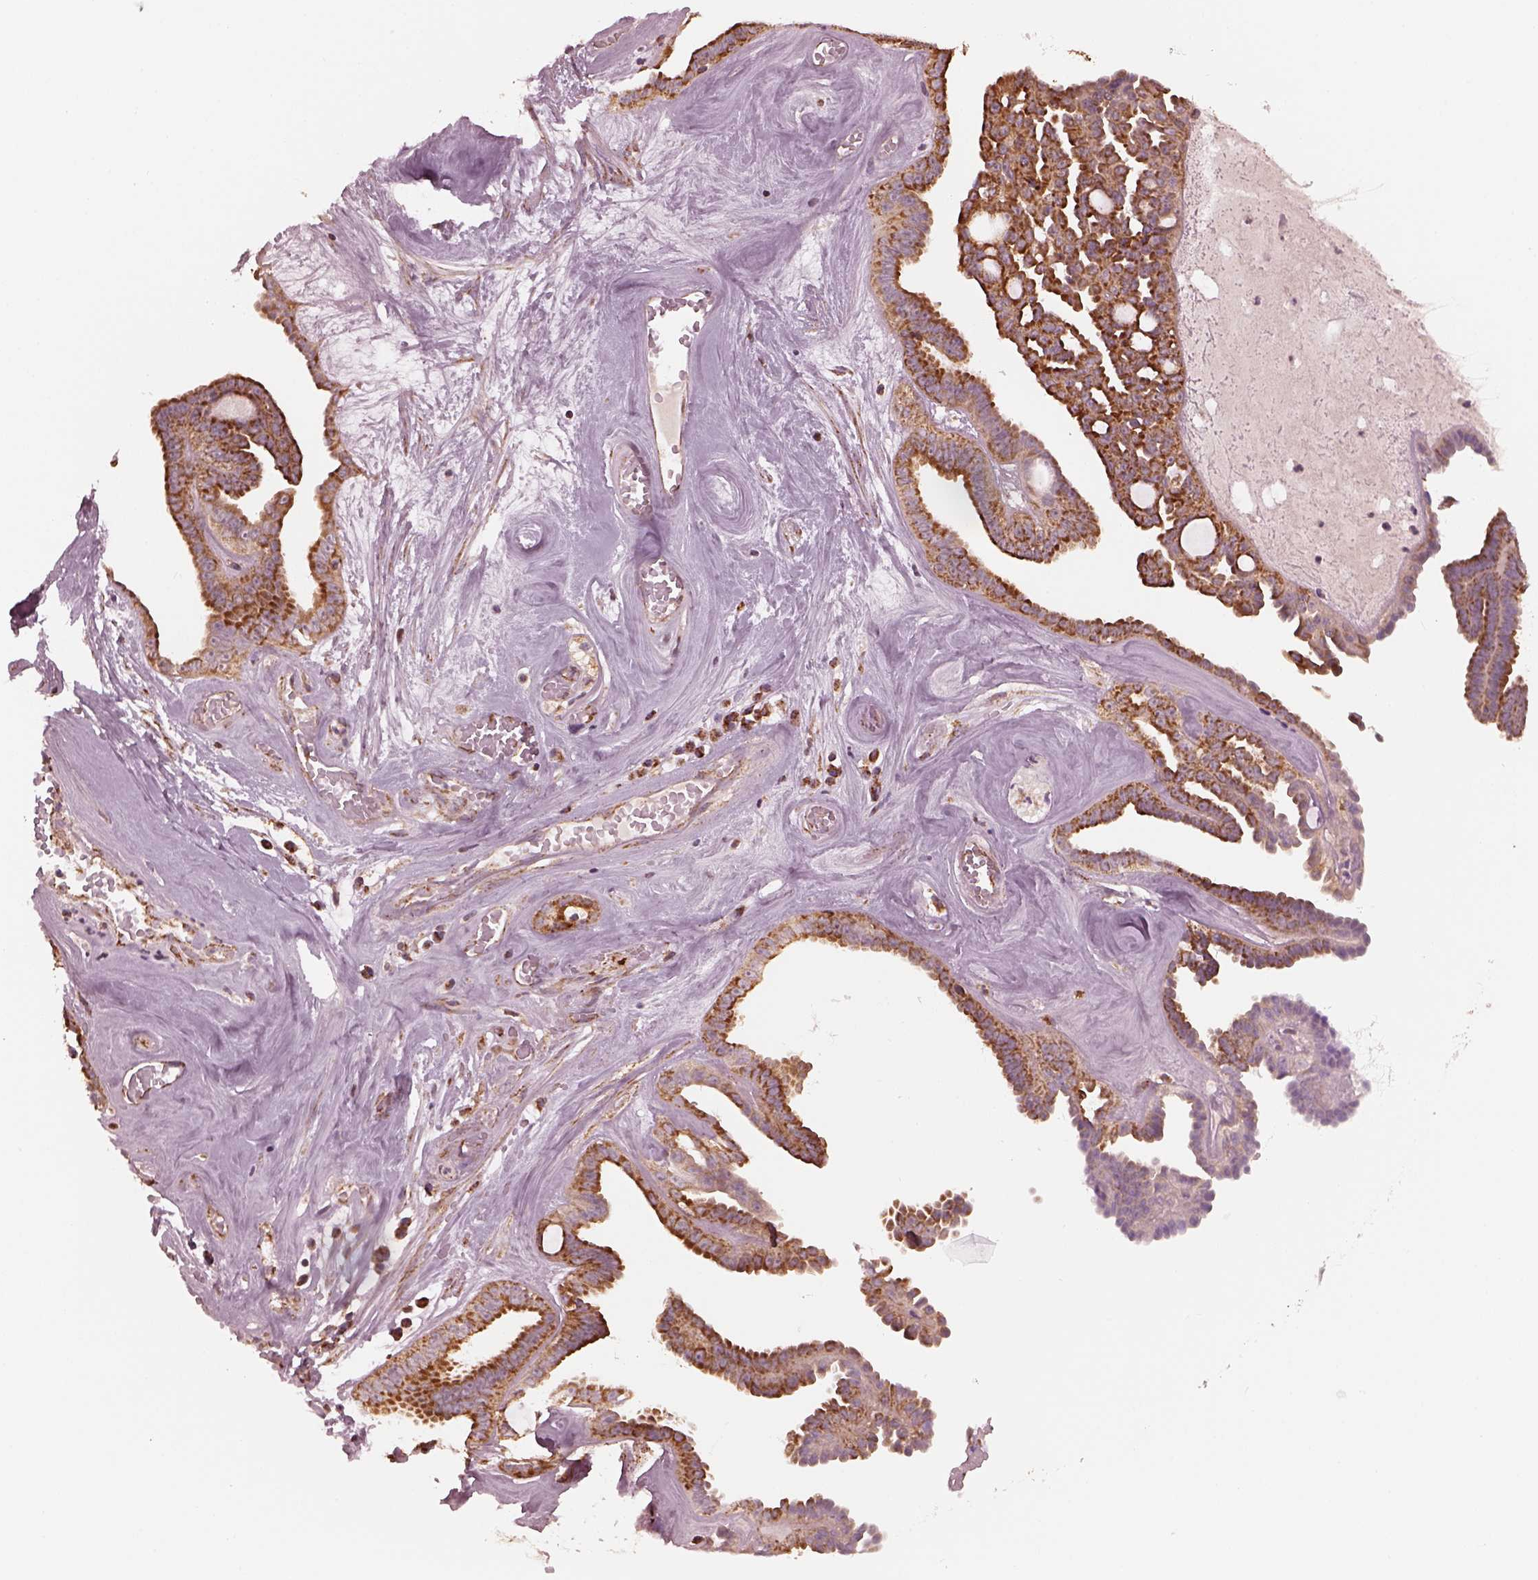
{"staining": {"intensity": "strong", "quantity": ">75%", "location": "cytoplasmic/membranous"}, "tissue": "ovarian cancer", "cell_type": "Tumor cells", "image_type": "cancer", "snomed": [{"axis": "morphology", "description": "Cystadenocarcinoma, serous, NOS"}, {"axis": "topography", "description": "Ovary"}], "caption": "Immunohistochemical staining of ovarian serous cystadenocarcinoma shows high levels of strong cytoplasmic/membranous expression in approximately >75% of tumor cells.", "gene": "NDUFB10", "patient": {"sex": "female", "age": 71}}